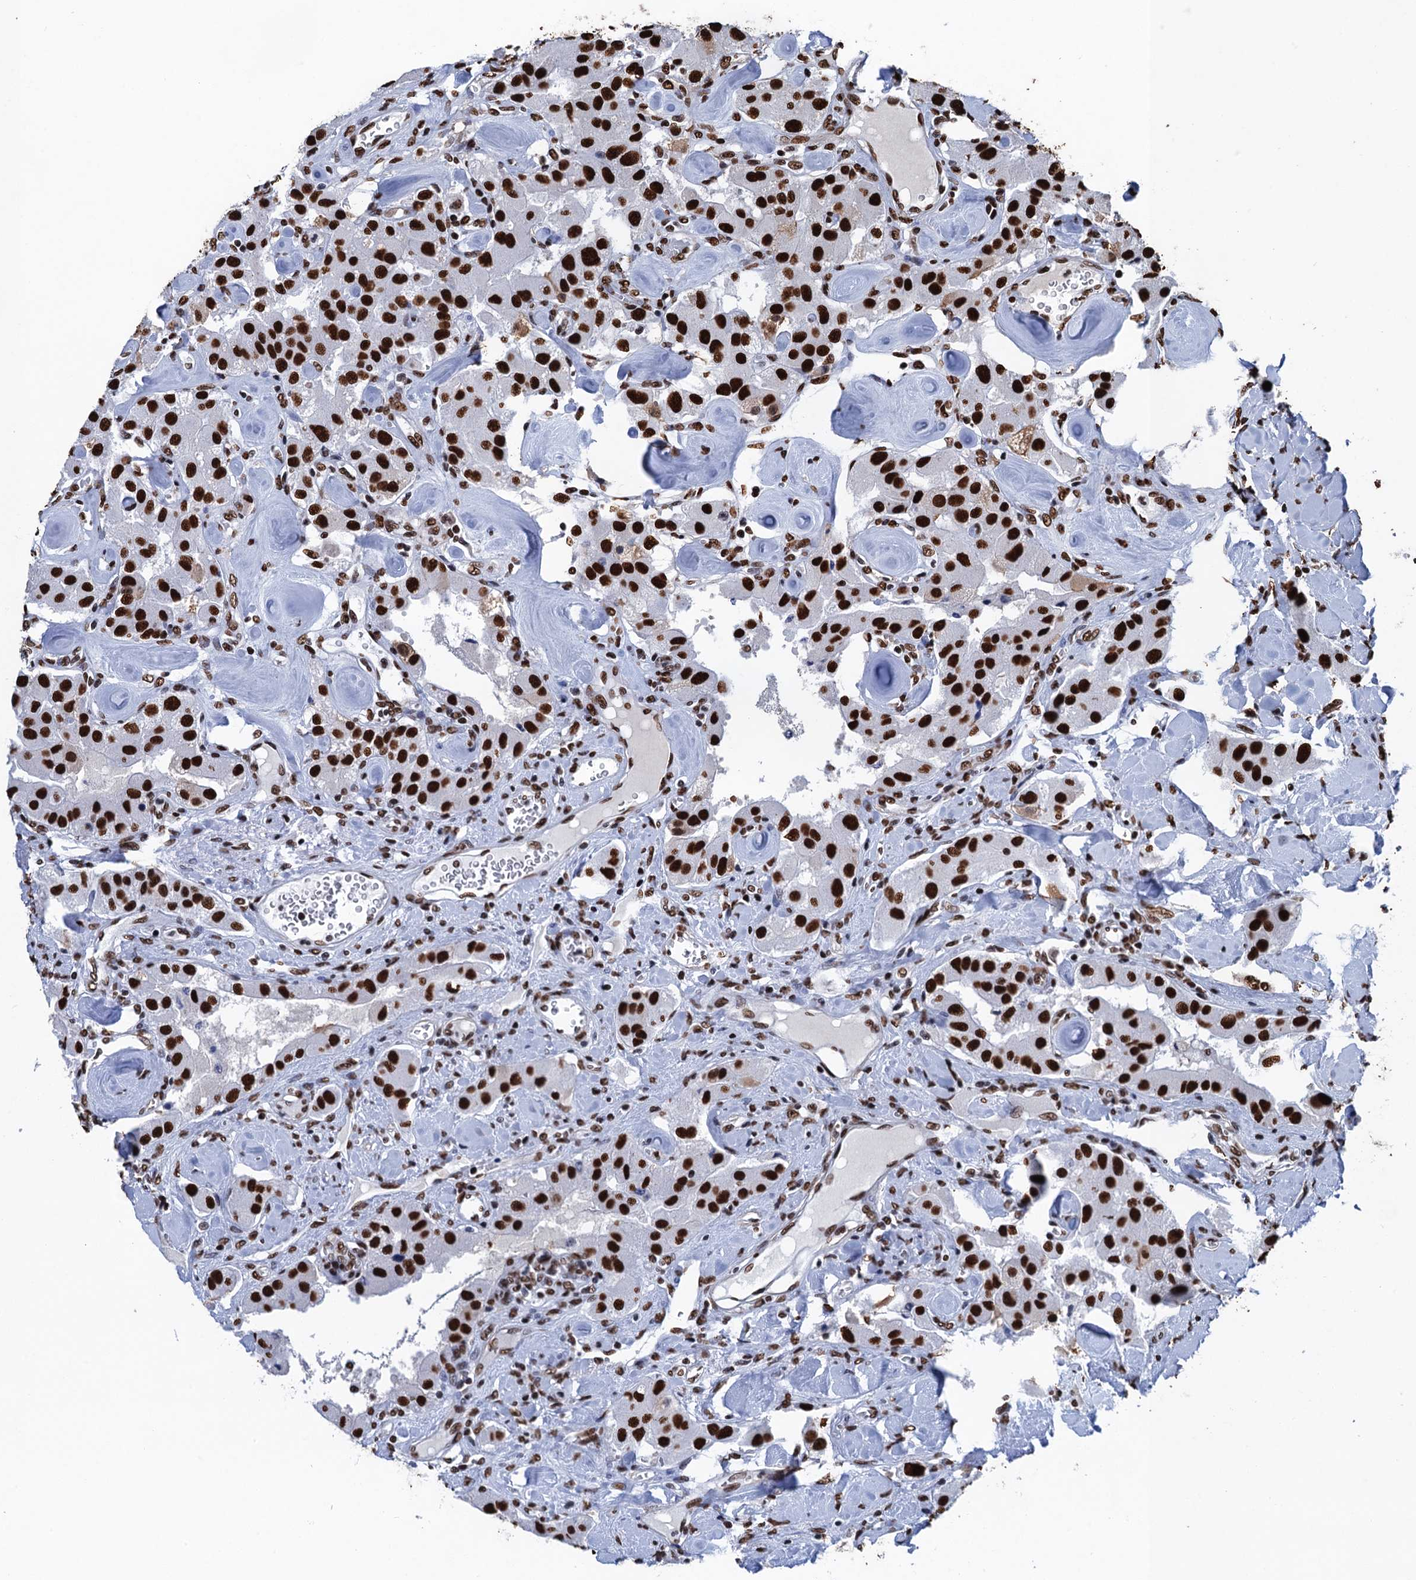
{"staining": {"intensity": "strong", "quantity": ">75%", "location": "nuclear"}, "tissue": "carcinoid", "cell_type": "Tumor cells", "image_type": "cancer", "snomed": [{"axis": "morphology", "description": "Carcinoid, malignant, NOS"}, {"axis": "topography", "description": "Pancreas"}], "caption": "Immunohistochemistry (DAB) staining of carcinoid displays strong nuclear protein positivity in approximately >75% of tumor cells.", "gene": "UBA2", "patient": {"sex": "male", "age": 41}}